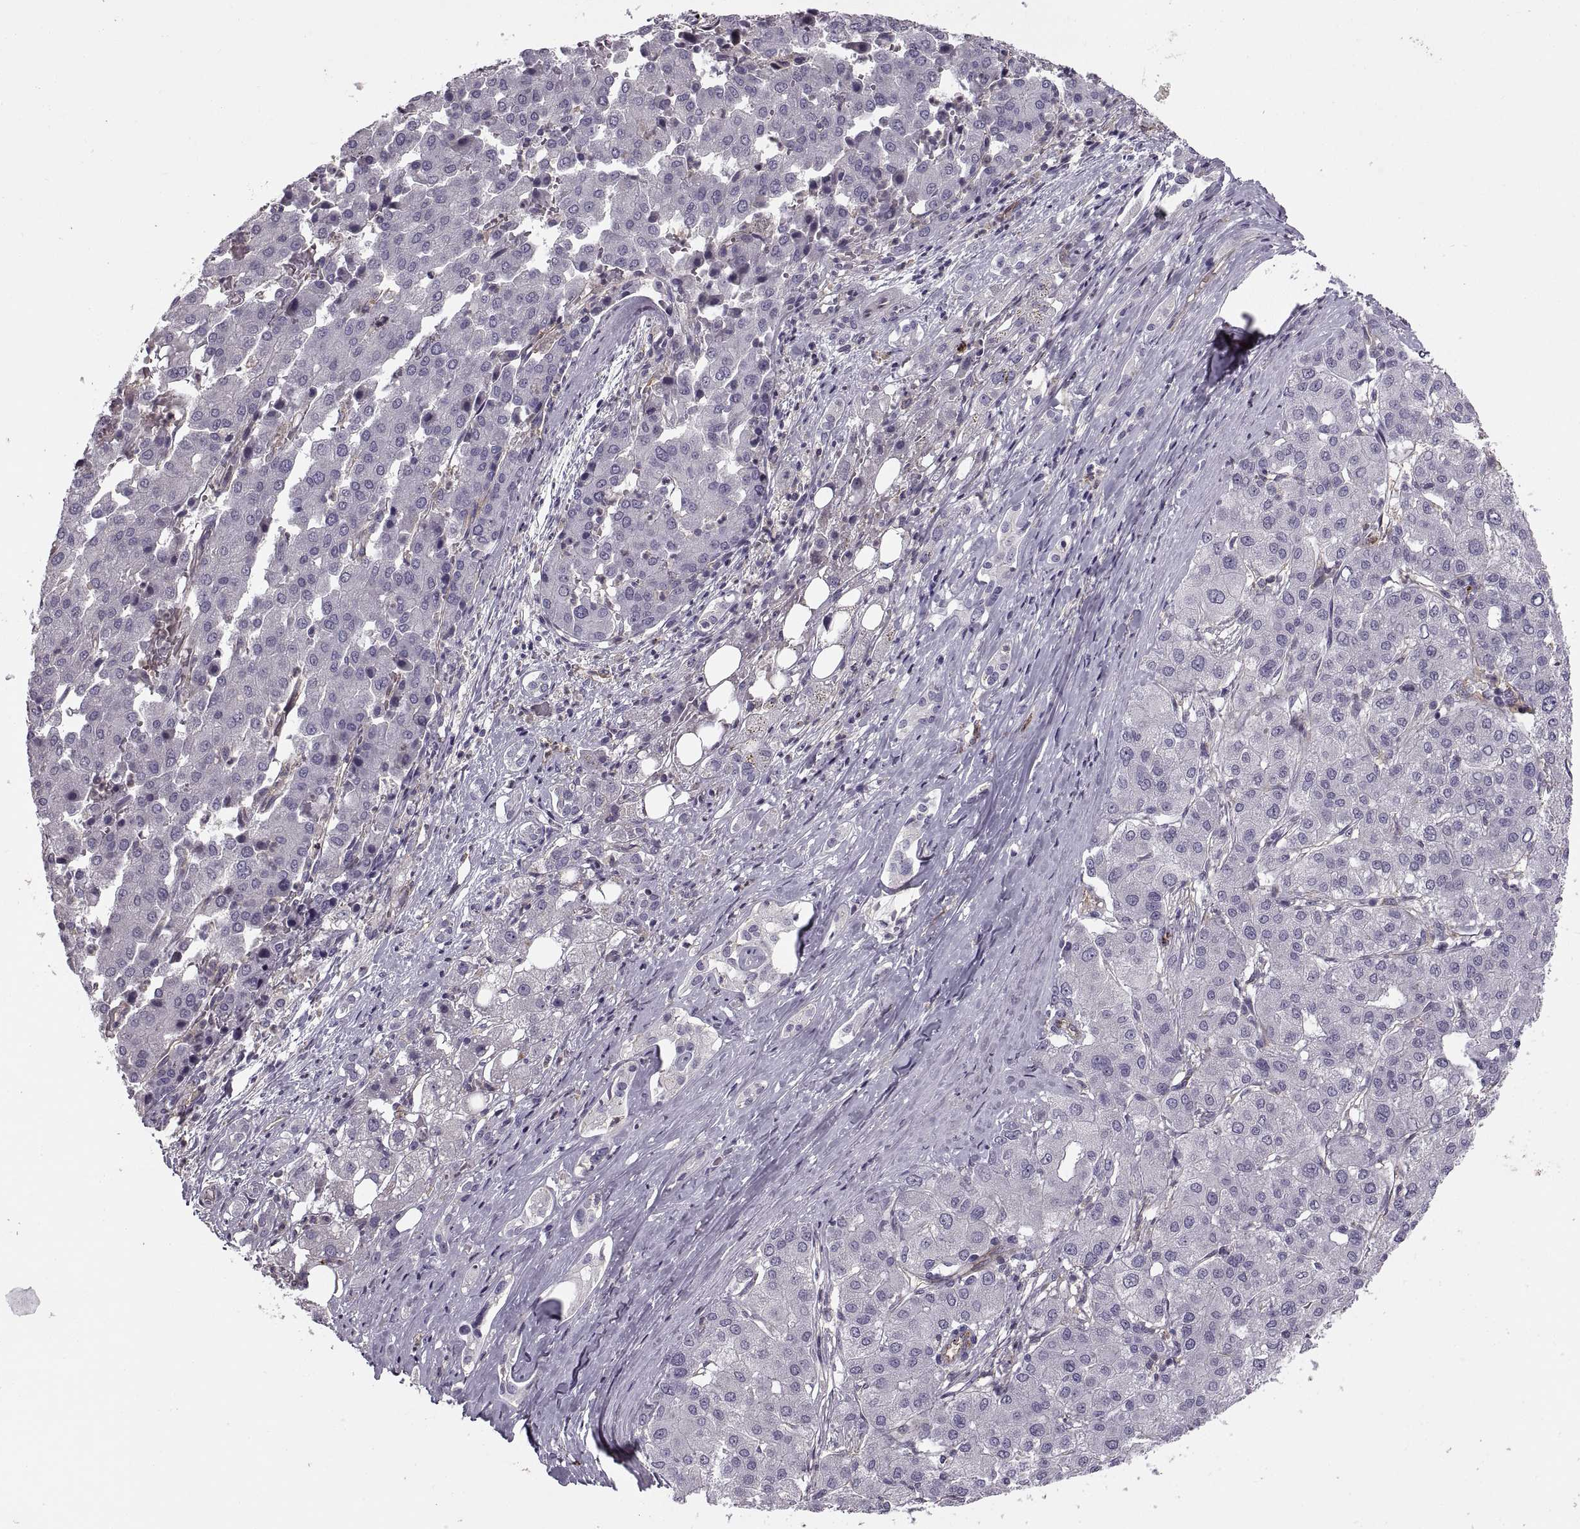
{"staining": {"intensity": "negative", "quantity": "none", "location": "none"}, "tissue": "liver cancer", "cell_type": "Tumor cells", "image_type": "cancer", "snomed": [{"axis": "morphology", "description": "Carcinoma, Hepatocellular, NOS"}, {"axis": "topography", "description": "Liver"}], "caption": "Protein analysis of liver hepatocellular carcinoma shows no significant positivity in tumor cells.", "gene": "RALB", "patient": {"sex": "male", "age": 65}}